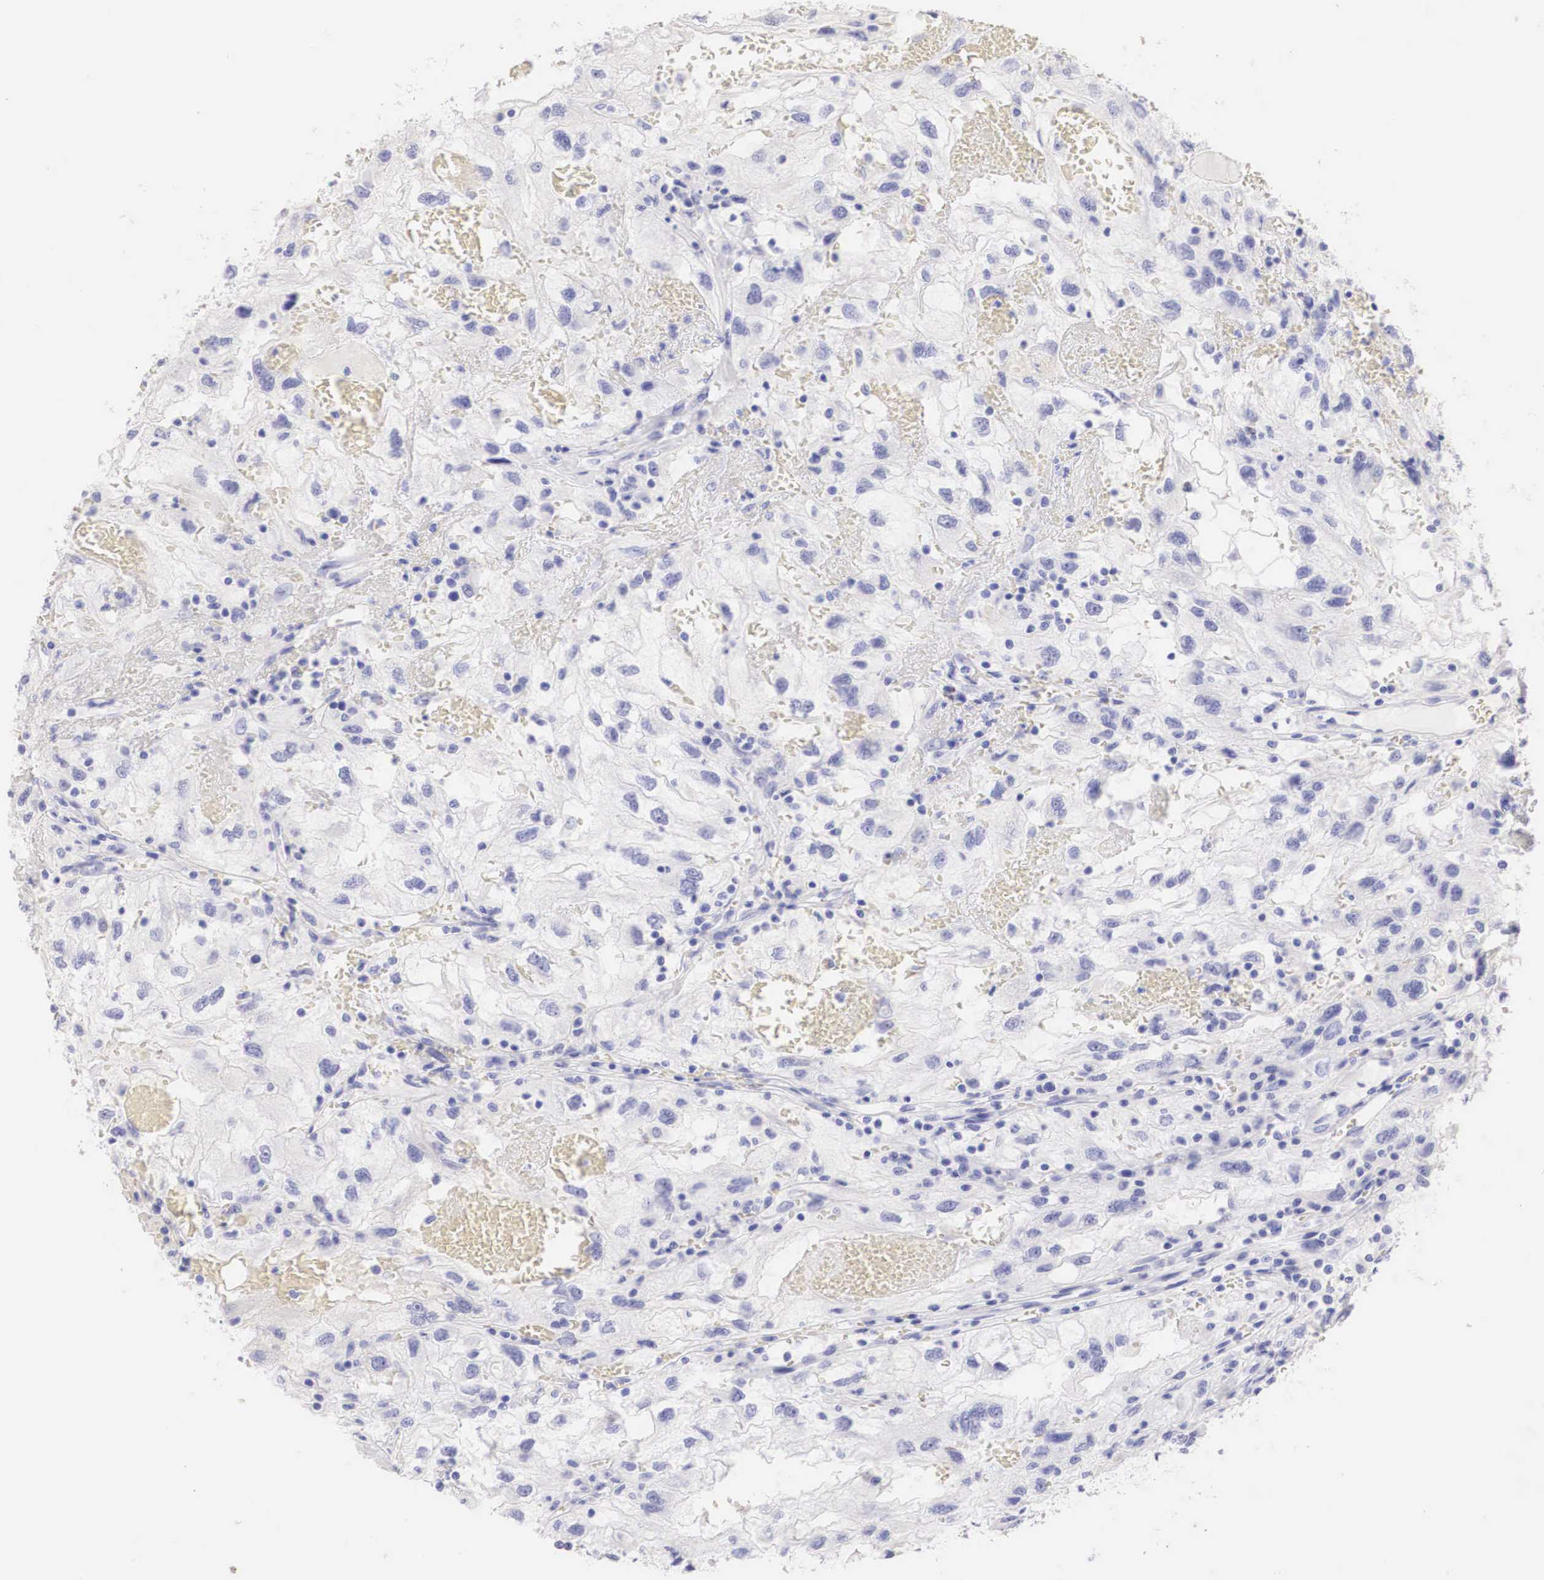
{"staining": {"intensity": "negative", "quantity": "none", "location": "none"}, "tissue": "renal cancer", "cell_type": "Tumor cells", "image_type": "cancer", "snomed": [{"axis": "morphology", "description": "Normal tissue, NOS"}, {"axis": "morphology", "description": "Adenocarcinoma, NOS"}, {"axis": "topography", "description": "Kidney"}], "caption": "Immunohistochemistry of human renal cancer reveals no staining in tumor cells.", "gene": "ERBB2", "patient": {"sex": "male", "age": 71}}